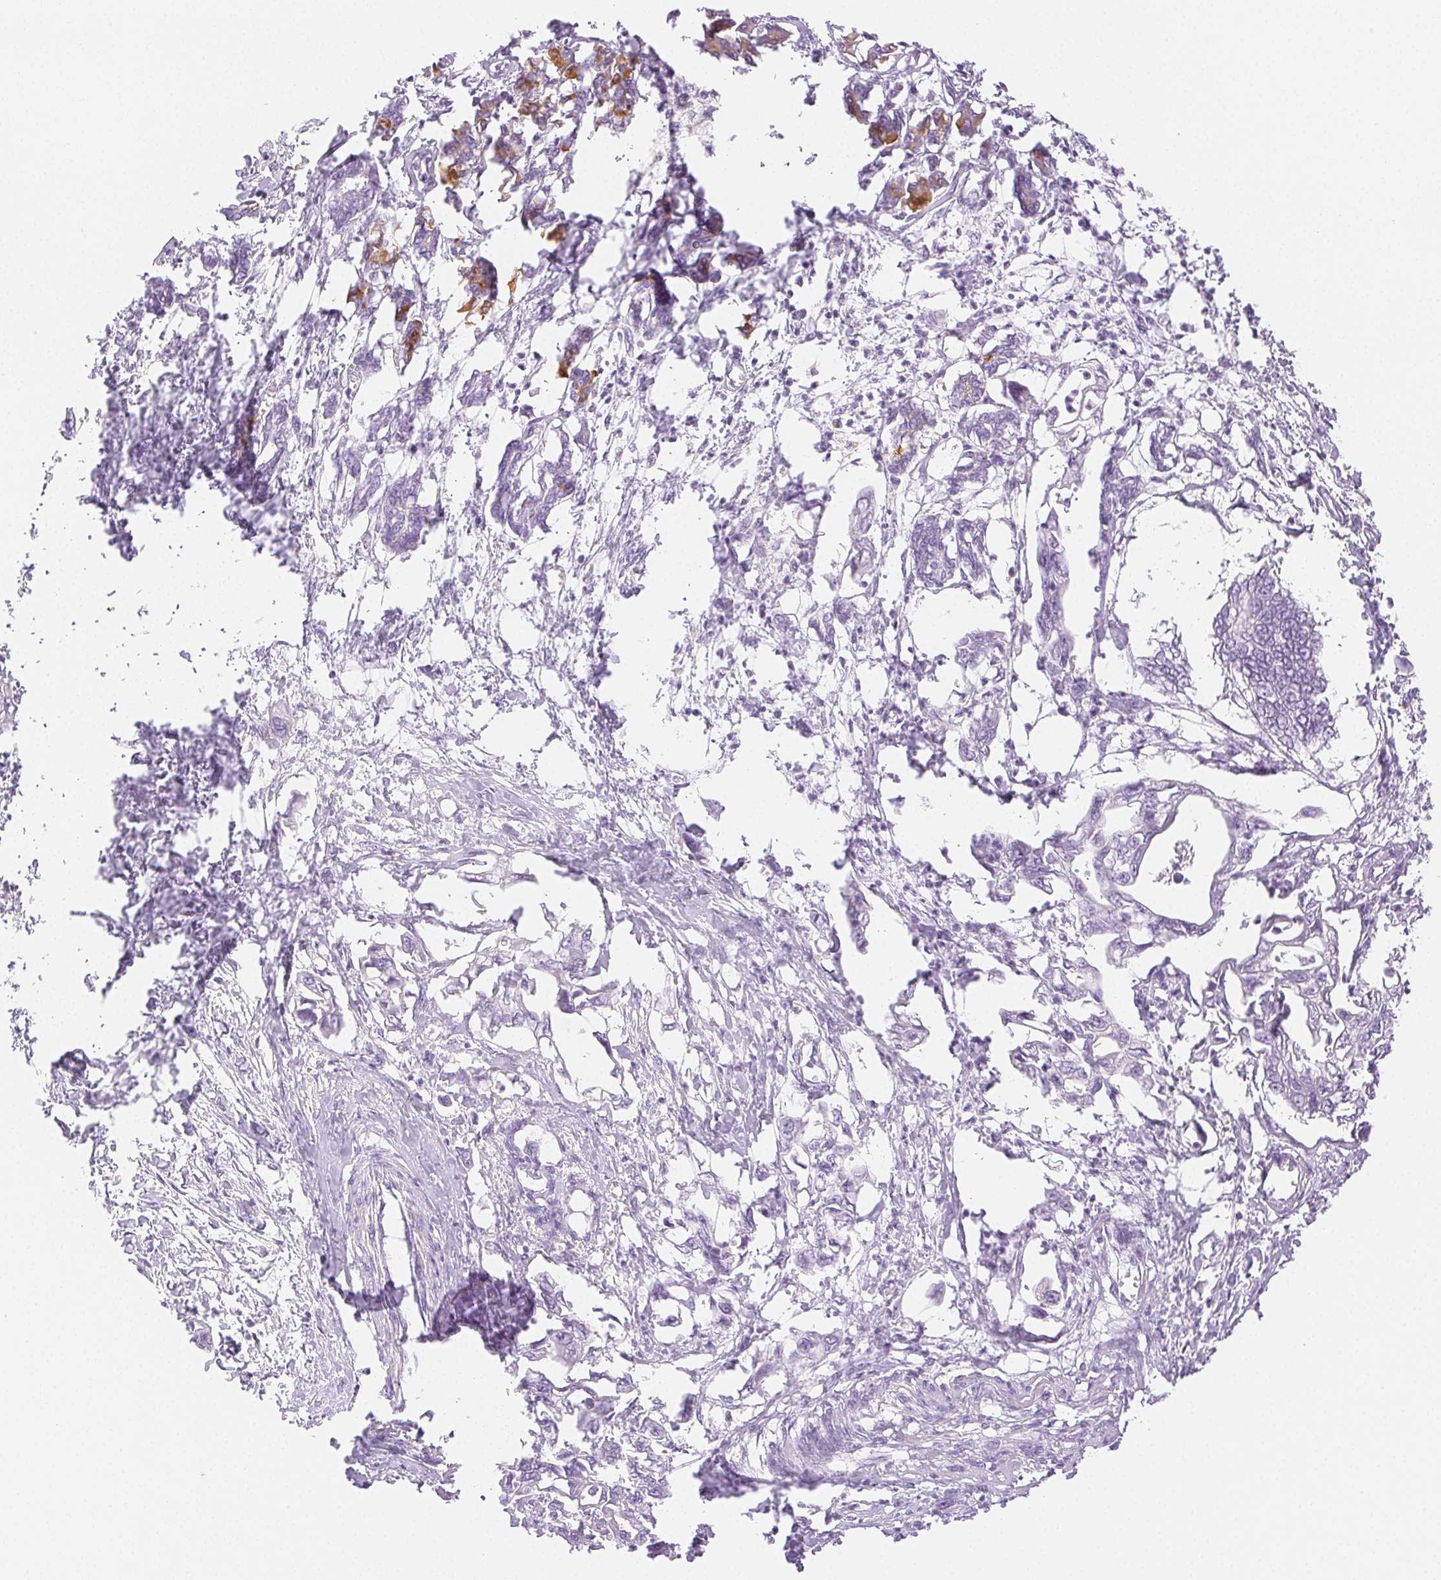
{"staining": {"intensity": "negative", "quantity": "none", "location": "none"}, "tissue": "pancreatic cancer", "cell_type": "Tumor cells", "image_type": "cancer", "snomed": [{"axis": "morphology", "description": "Adenocarcinoma, NOS"}, {"axis": "topography", "description": "Pancreas"}], "caption": "Tumor cells show no significant staining in pancreatic cancer.", "gene": "SPACA4", "patient": {"sex": "male", "age": 61}}